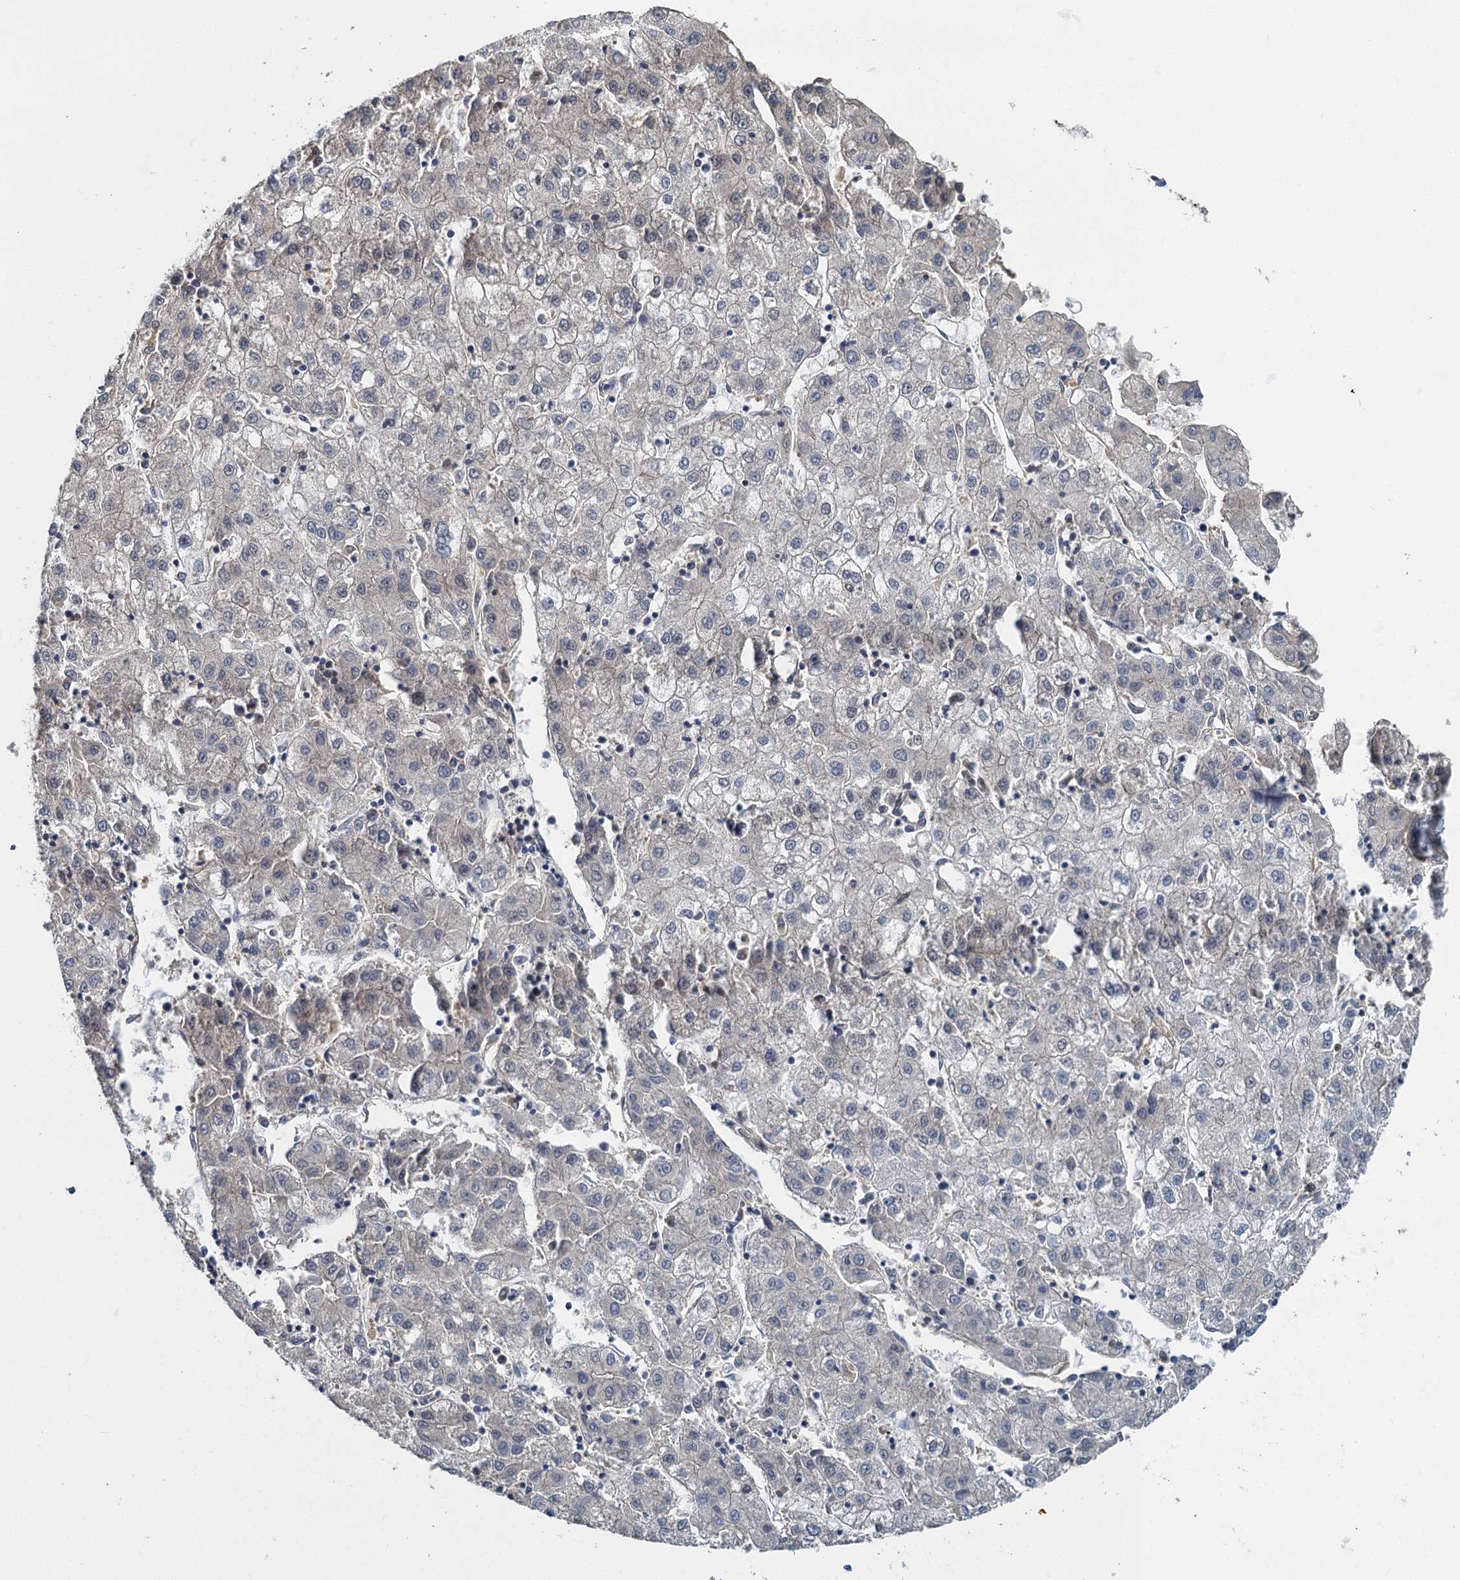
{"staining": {"intensity": "negative", "quantity": "none", "location": "none"}, "tissue": "liver cancer", "cell_type": "Tumor cells", "image_type": "cancer", "snomed": [{"axis": "morphology", "description": "Carcinoma, Hepatocellular, NOS"}, {"axis": "topography", "description": "Liver"}], "caption": "Tumor cells show no significant protein expression in liver cancer (hepatocellular carcinoma).", "gene": "TBCK", "patient": {"sex": "male", "age": 72}}